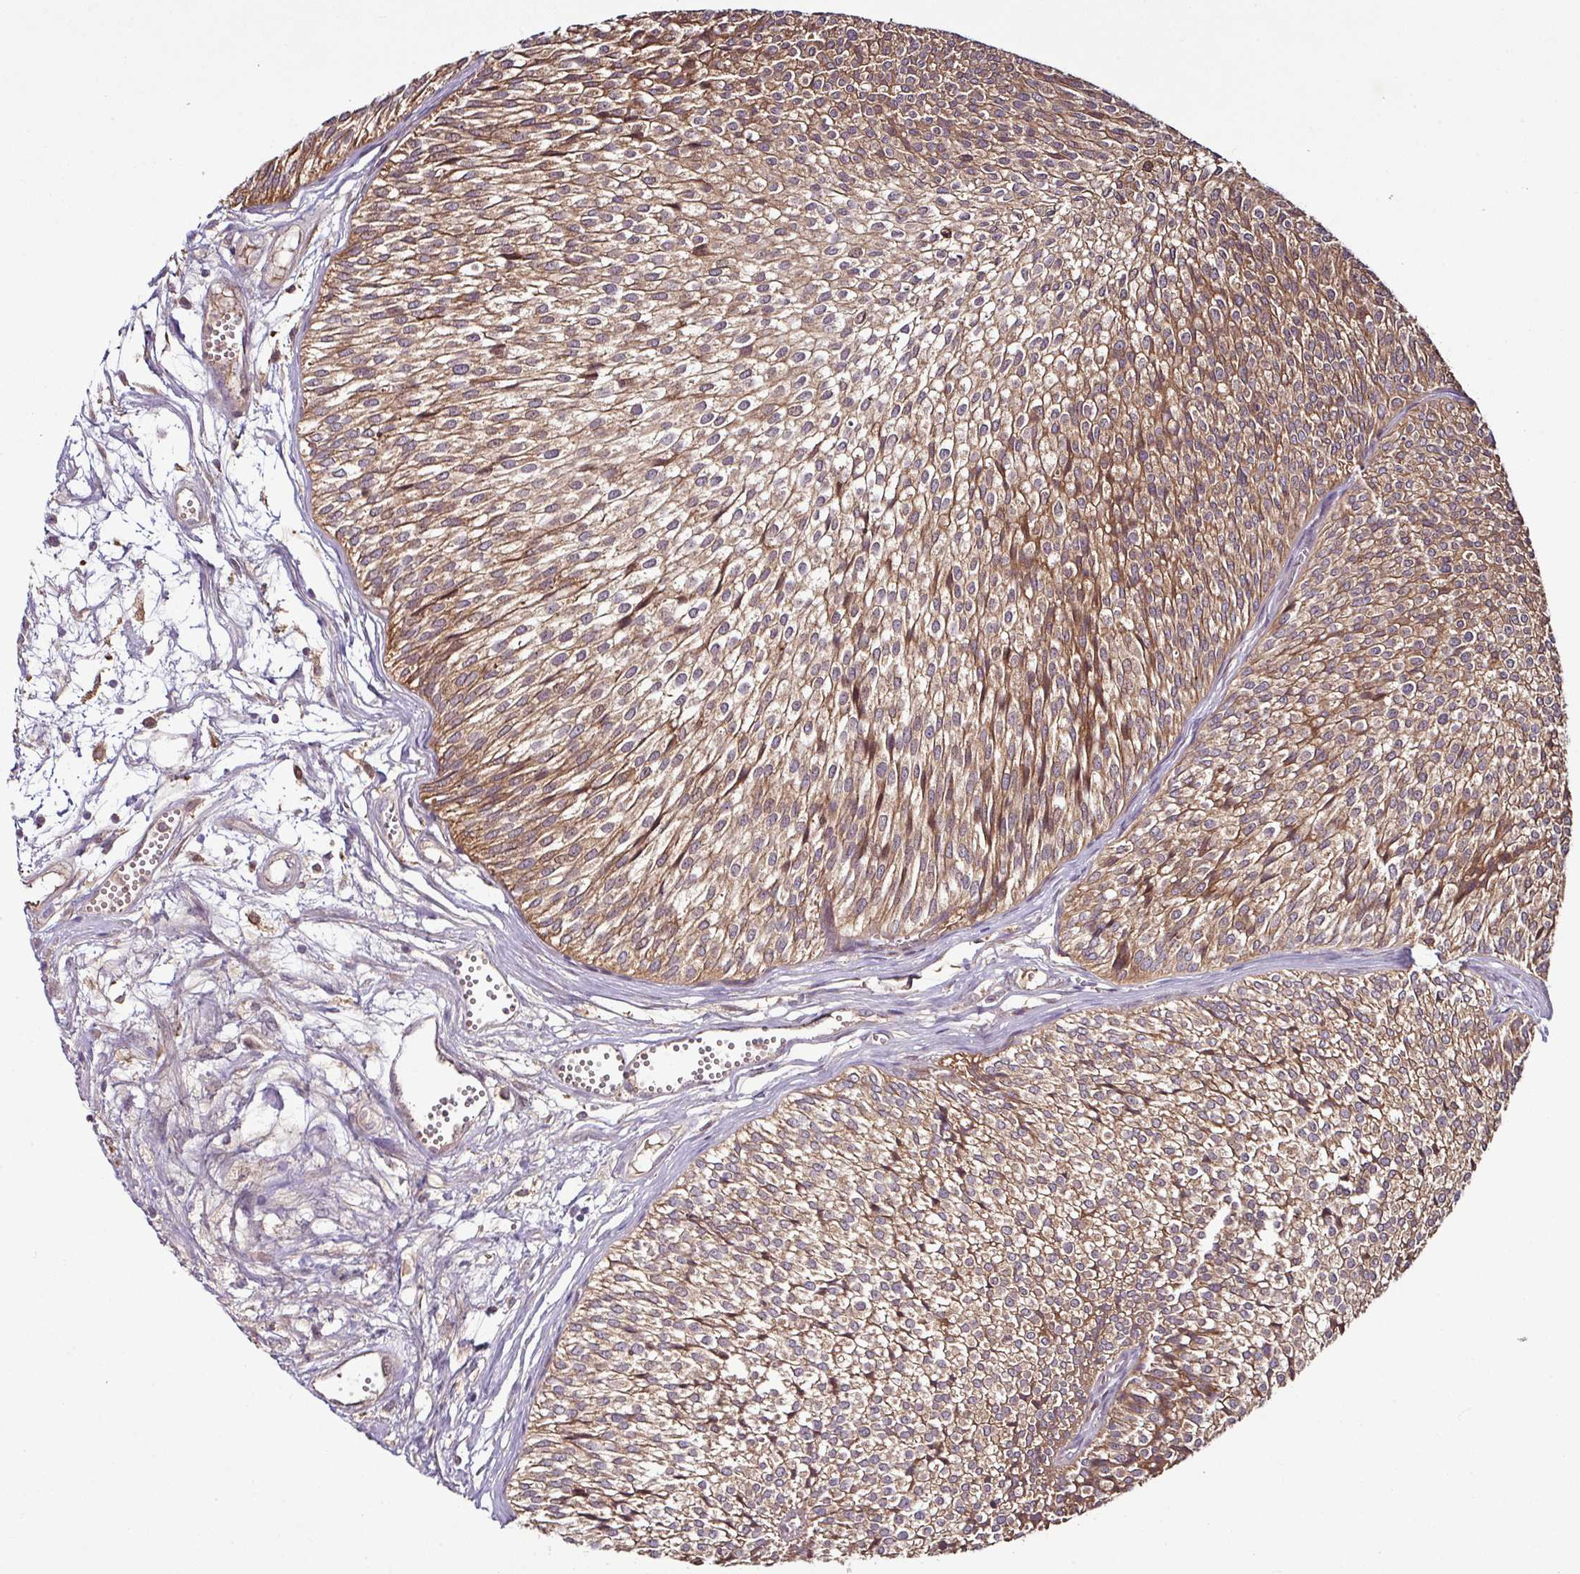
{"staining": {"intensity": "moderate", "quantity": ">75%", "location": "cytoplasmic/membranous"}, "tissue": "urothelial cancer", "cell_type": "Tumor cells", "image_type": "cancer", "snomed": [{"axis": "morphology", "description": "Urothelial carcinoma, Low grade"}, {"axis": "topography", "description": "Urinary bladder"}], "caption": "Low-grade urothelial carcinoma stained for a protein reveals moderate cytoplasmic/membranous positivity in tumor cells.", "gene": "GNPDA1", "patient": {"sex": "male", "age": 91}}